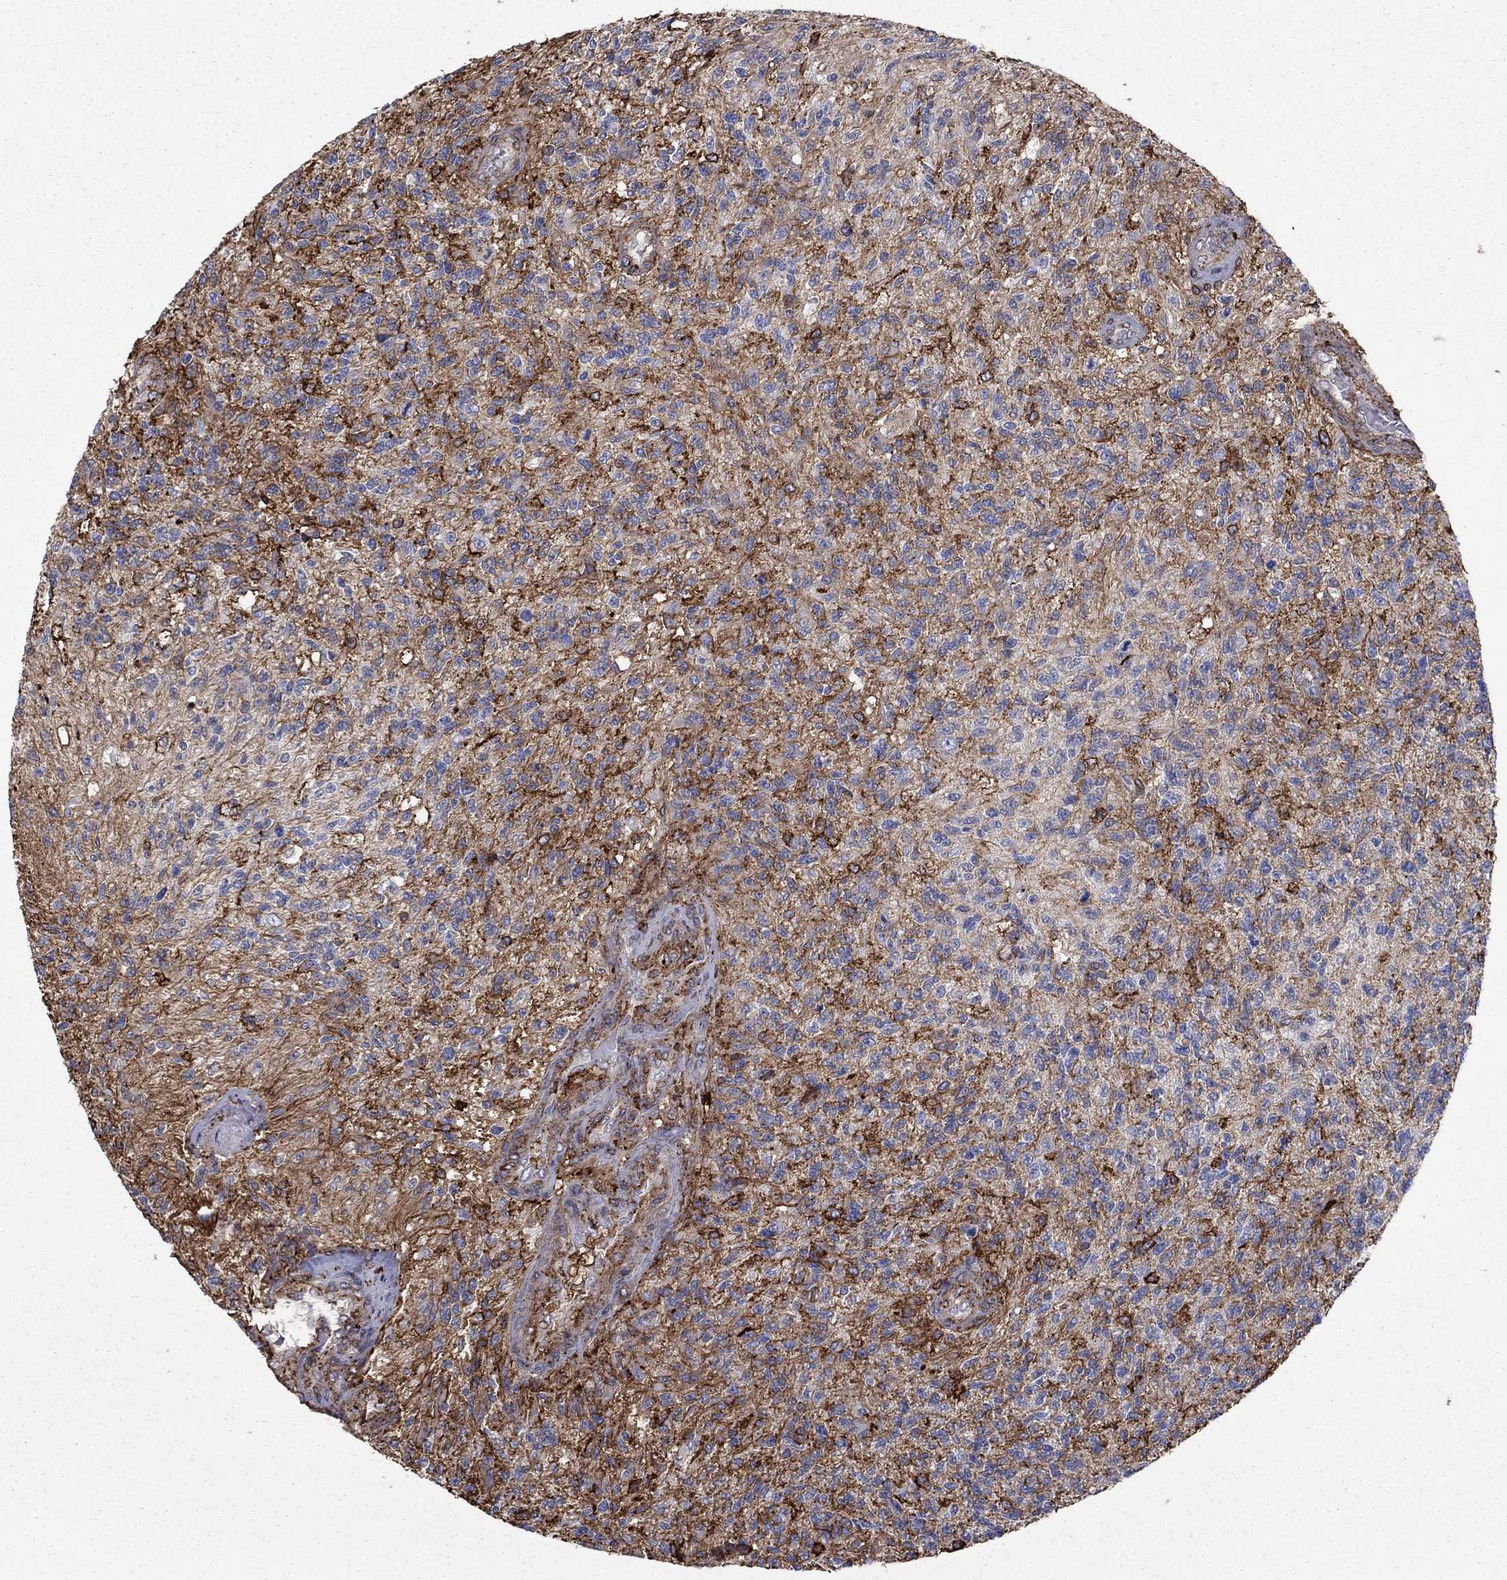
{"staining": {"intensity": "strong", "quantity": "<25%", "location": "cytoplasmic/membranous"}, "tissue": "glioma", "cell_type": "Tumor cells", "image_type": "cancer", "snomed": [{"axis": "morphology", "description": "Glioma, malignant, High grade"}, {"axis": "topography", "description": "Brain"}], "caption": "Immunohistochemistry of glioma reveals medium levels of strong cytoplasmic/membranous positivity in about <25% of tumor cells.", "gene": "PLAU", "patient": {"sex": "male", "age": 56}}